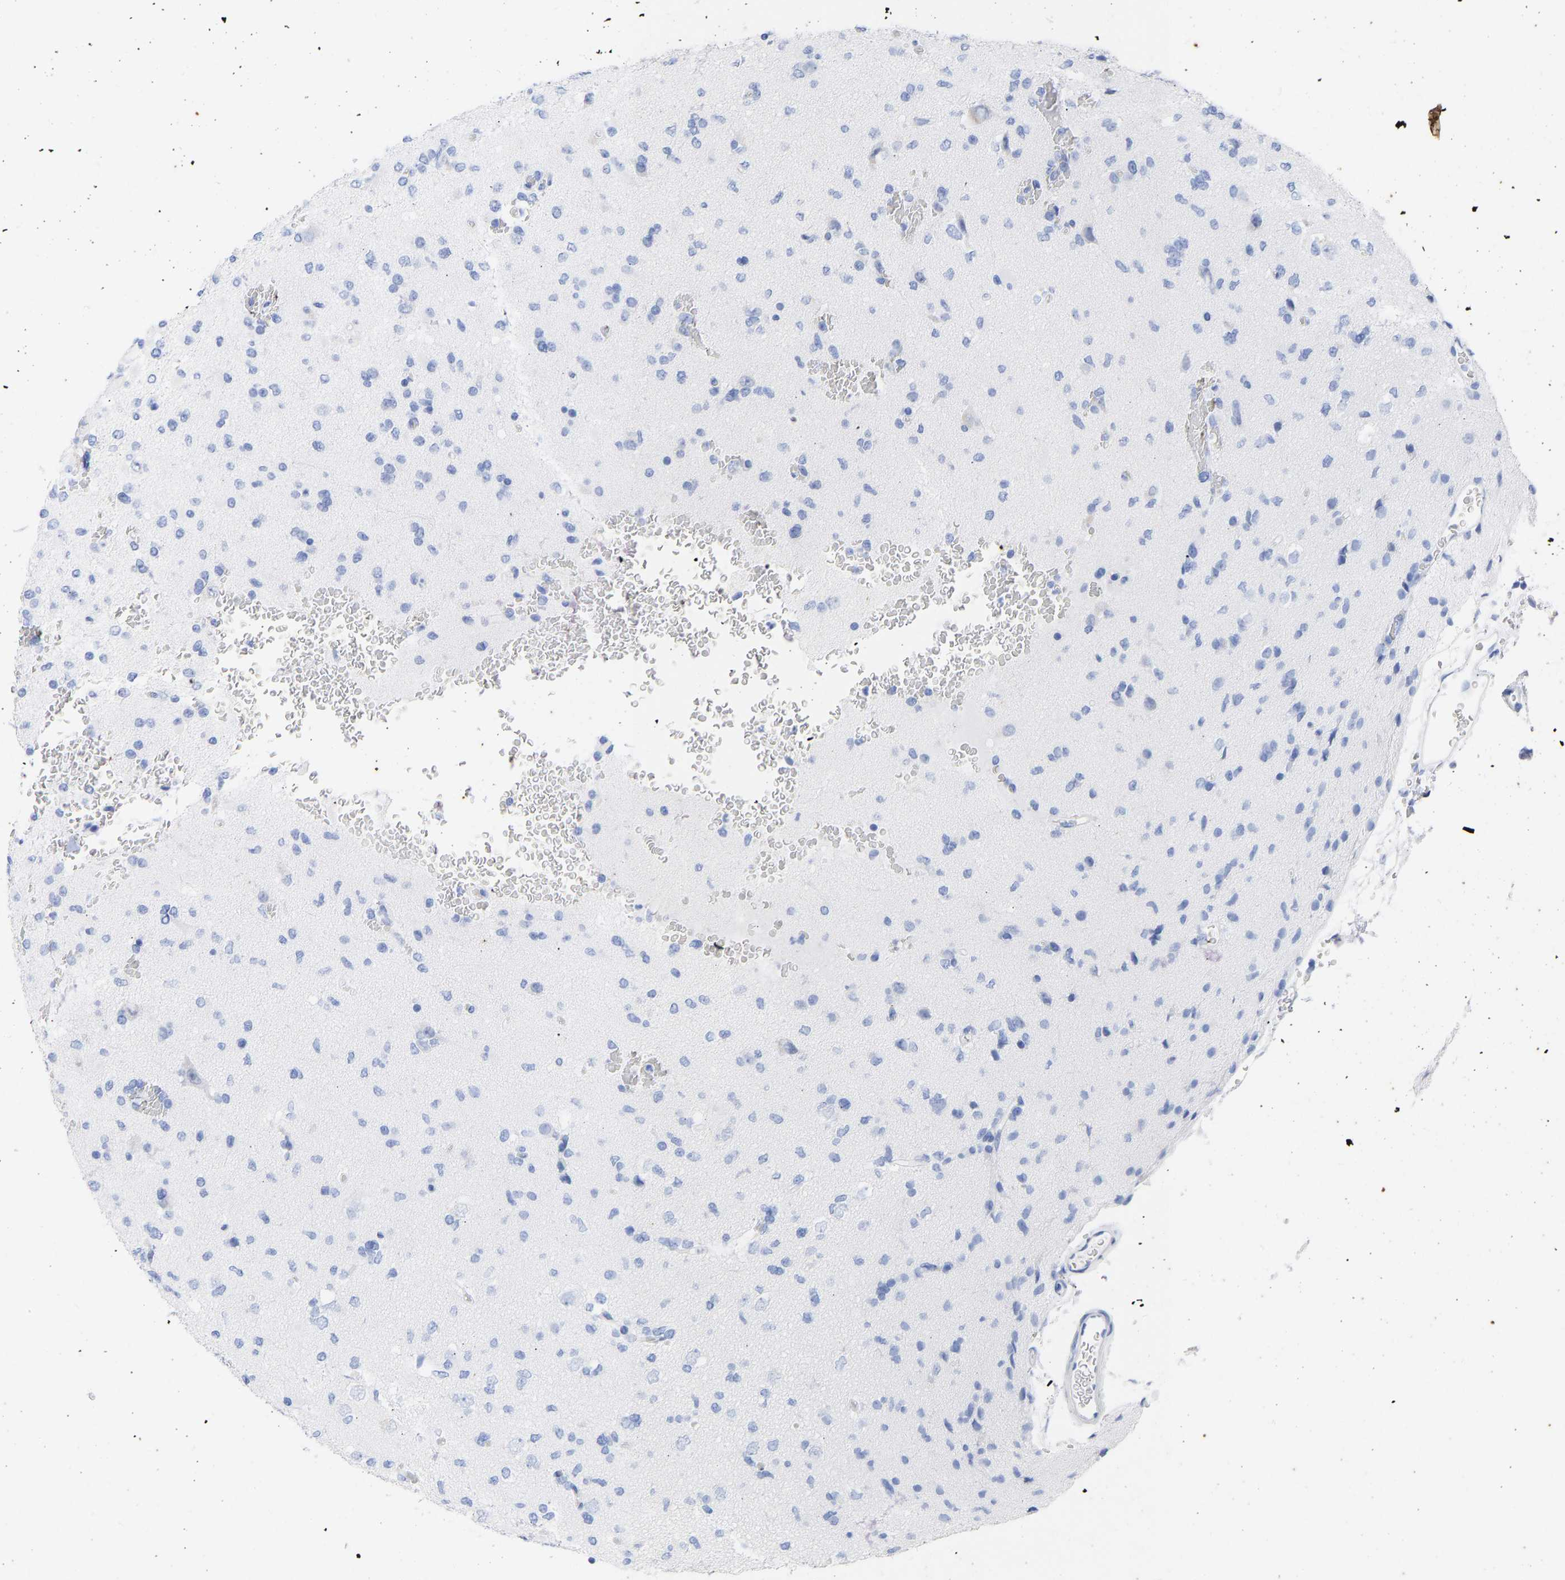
{"staining": {"intensity": "negative", "quantity": "none", "location": "none"}, "tissue": "glioma", "cell_type": "Tumor cells", "image_type": "cancer", "snomed": [{"axis": "morphology", "description": "Glioma, malignant, Low grade"}, {"axis": "topography", "description": "Brain"}], "caption": "High magnification brightfield microscopy of glioma stained with DAB (brown) and counterstained with hematoxylin (blue): tumor cells show no significant positivity.", "gene": "KRT1", "patient": {"sex": "female", "age": 22}}